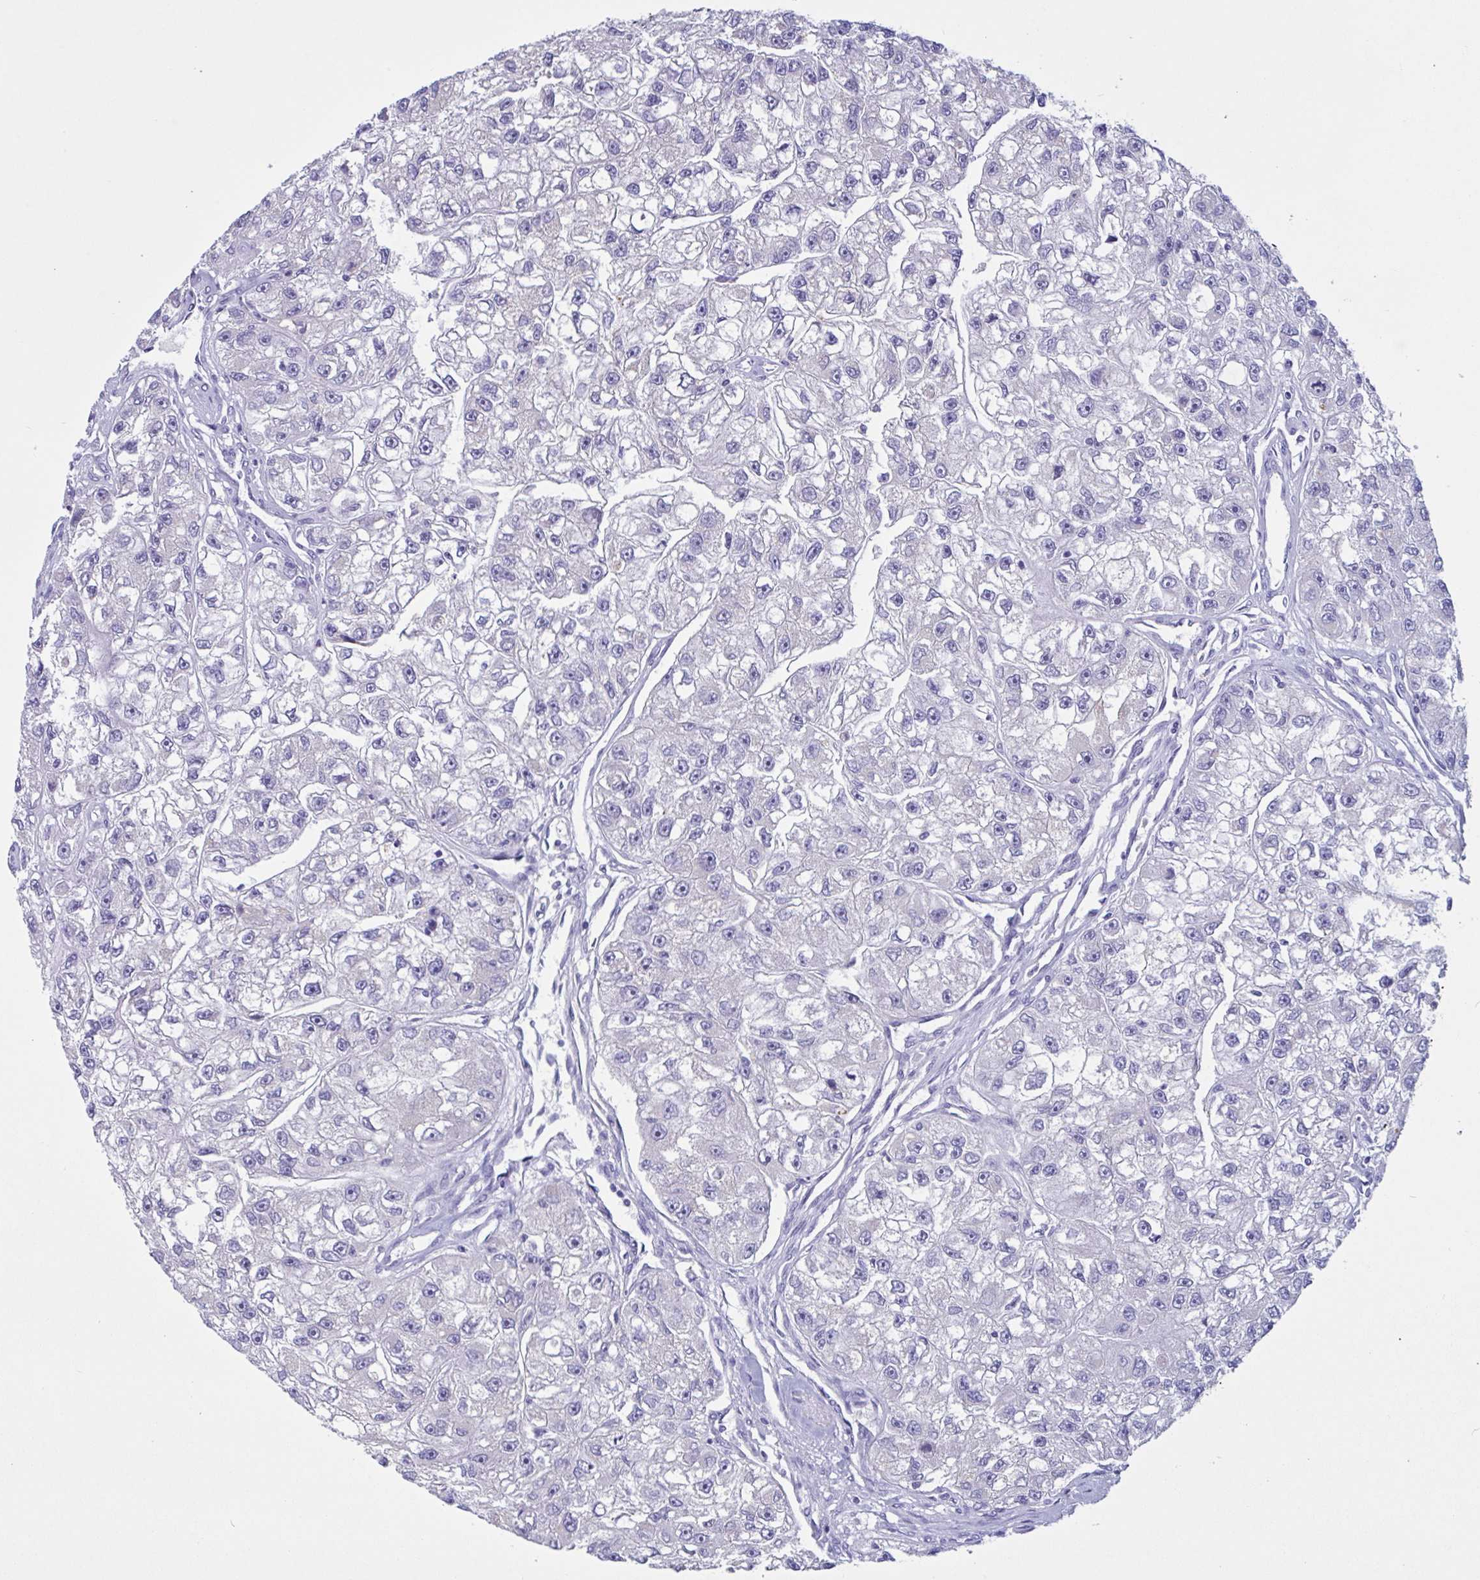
{"staining": {"intensity": "negative", "quantity": "none", "location": "none"}, "tissue": "renal cancer", "cell_type": "Tumor cells", "image_type": "cancer", "snomed": [{"axis": "morphology", "description": "Adenocarcinoma, NOS"}, {"axis": "topography", "description": "Kidney"}], "caption": "DAB (3,3'-diaminobenzidine) immunohistochemical staining of renal adenocarcinoma demonstrates no significant staining in tumor cells.", "gene": "RPL22L1", "patient": {"sex": "male", "age": 63}}